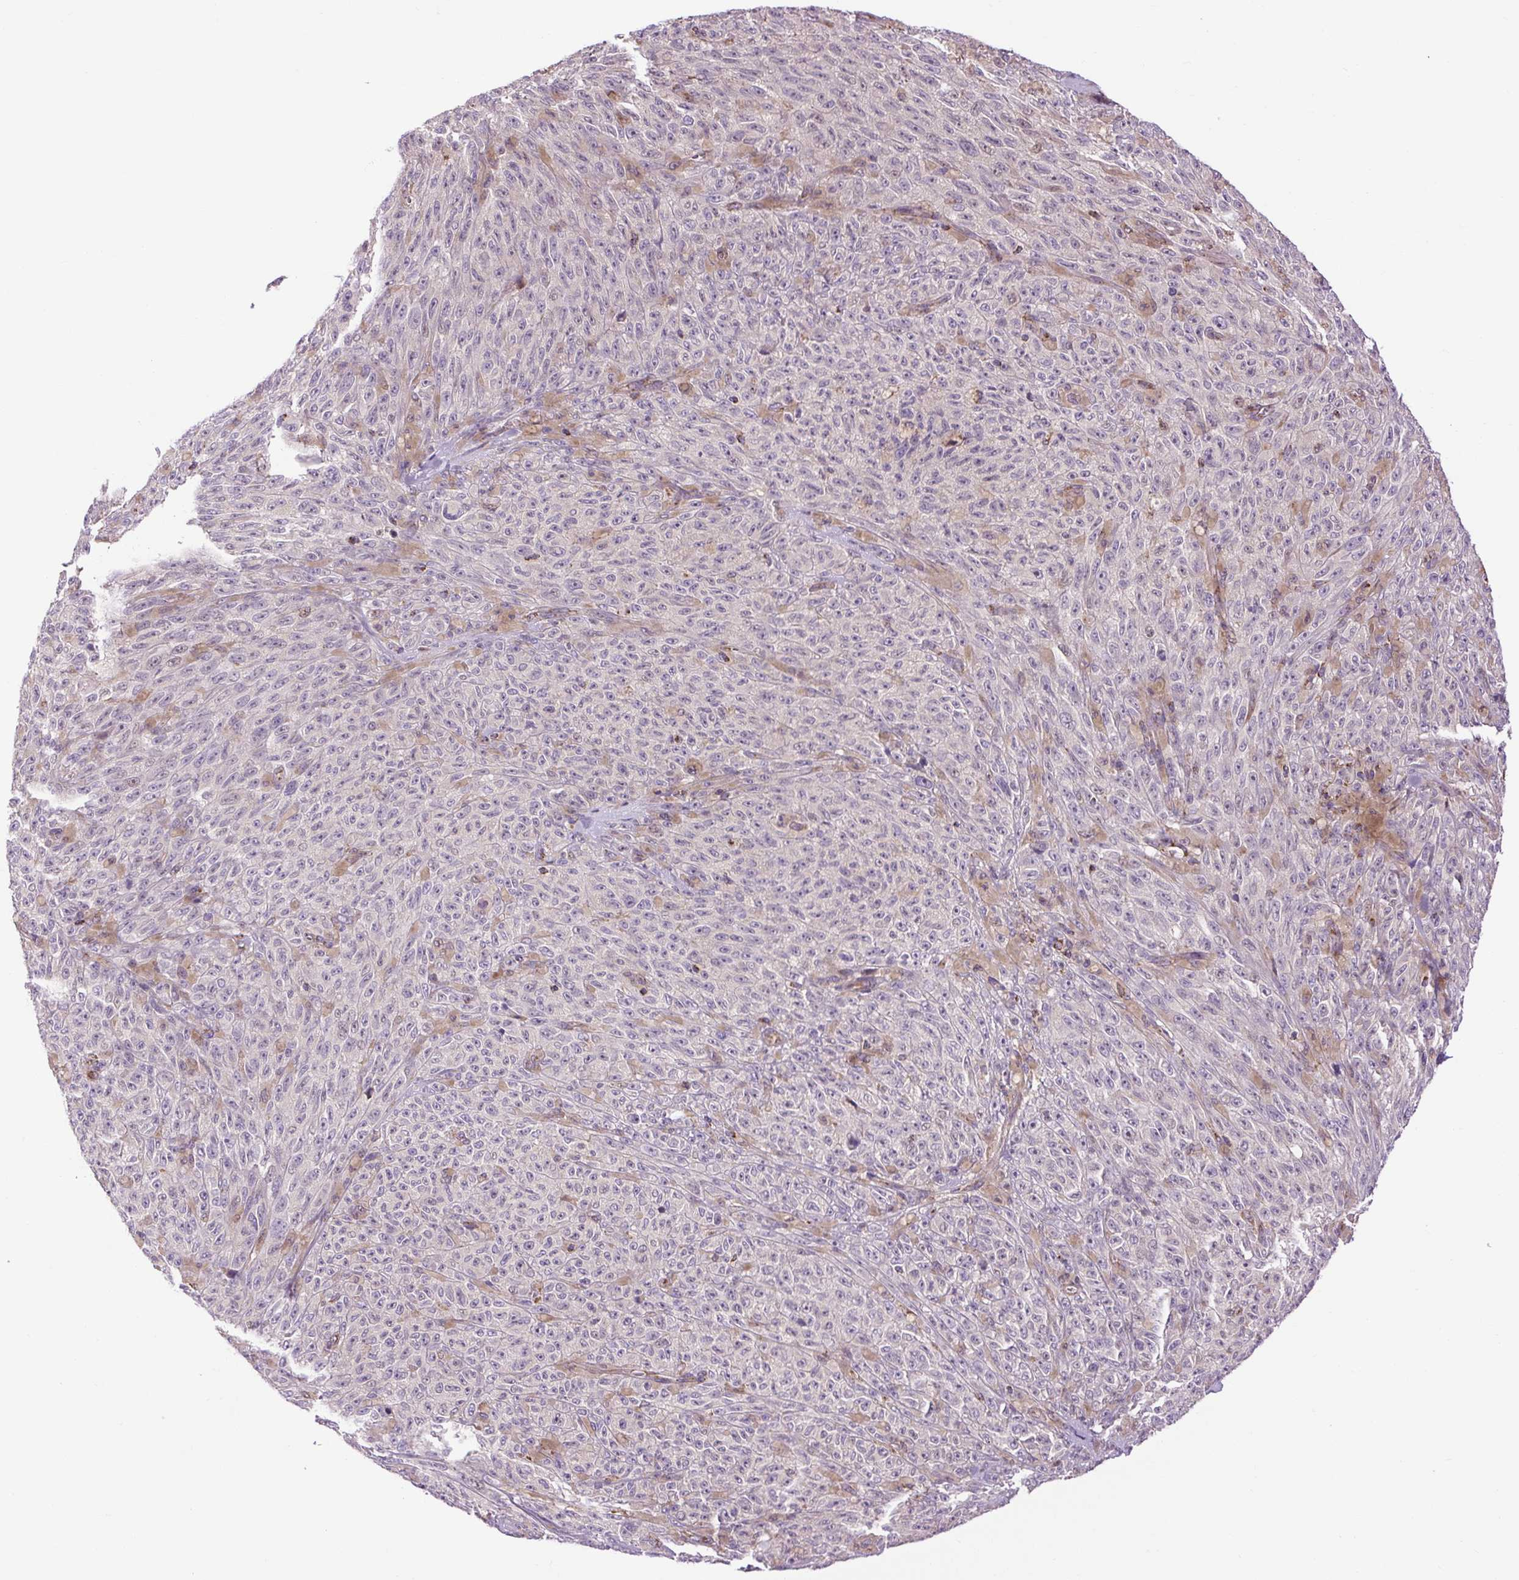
{"staining": {"intensity": "negative", "quantity": "none", "location": "none"}, "tissue": "melanoma", "cell_type": "Tumor cells", "image_type": "cancer", "snomed": [{"axis": "morphology", "description": "Malignant melanoma, NOS"}, {"axis": "topography", "description": "Skin"}], "caption": "Malignant melanoma was stained to show a protein in brown. There is no significant positivity in tumor cells.", "gene": "PLCG1", "patient": {"sex": "female", "age": 82}}